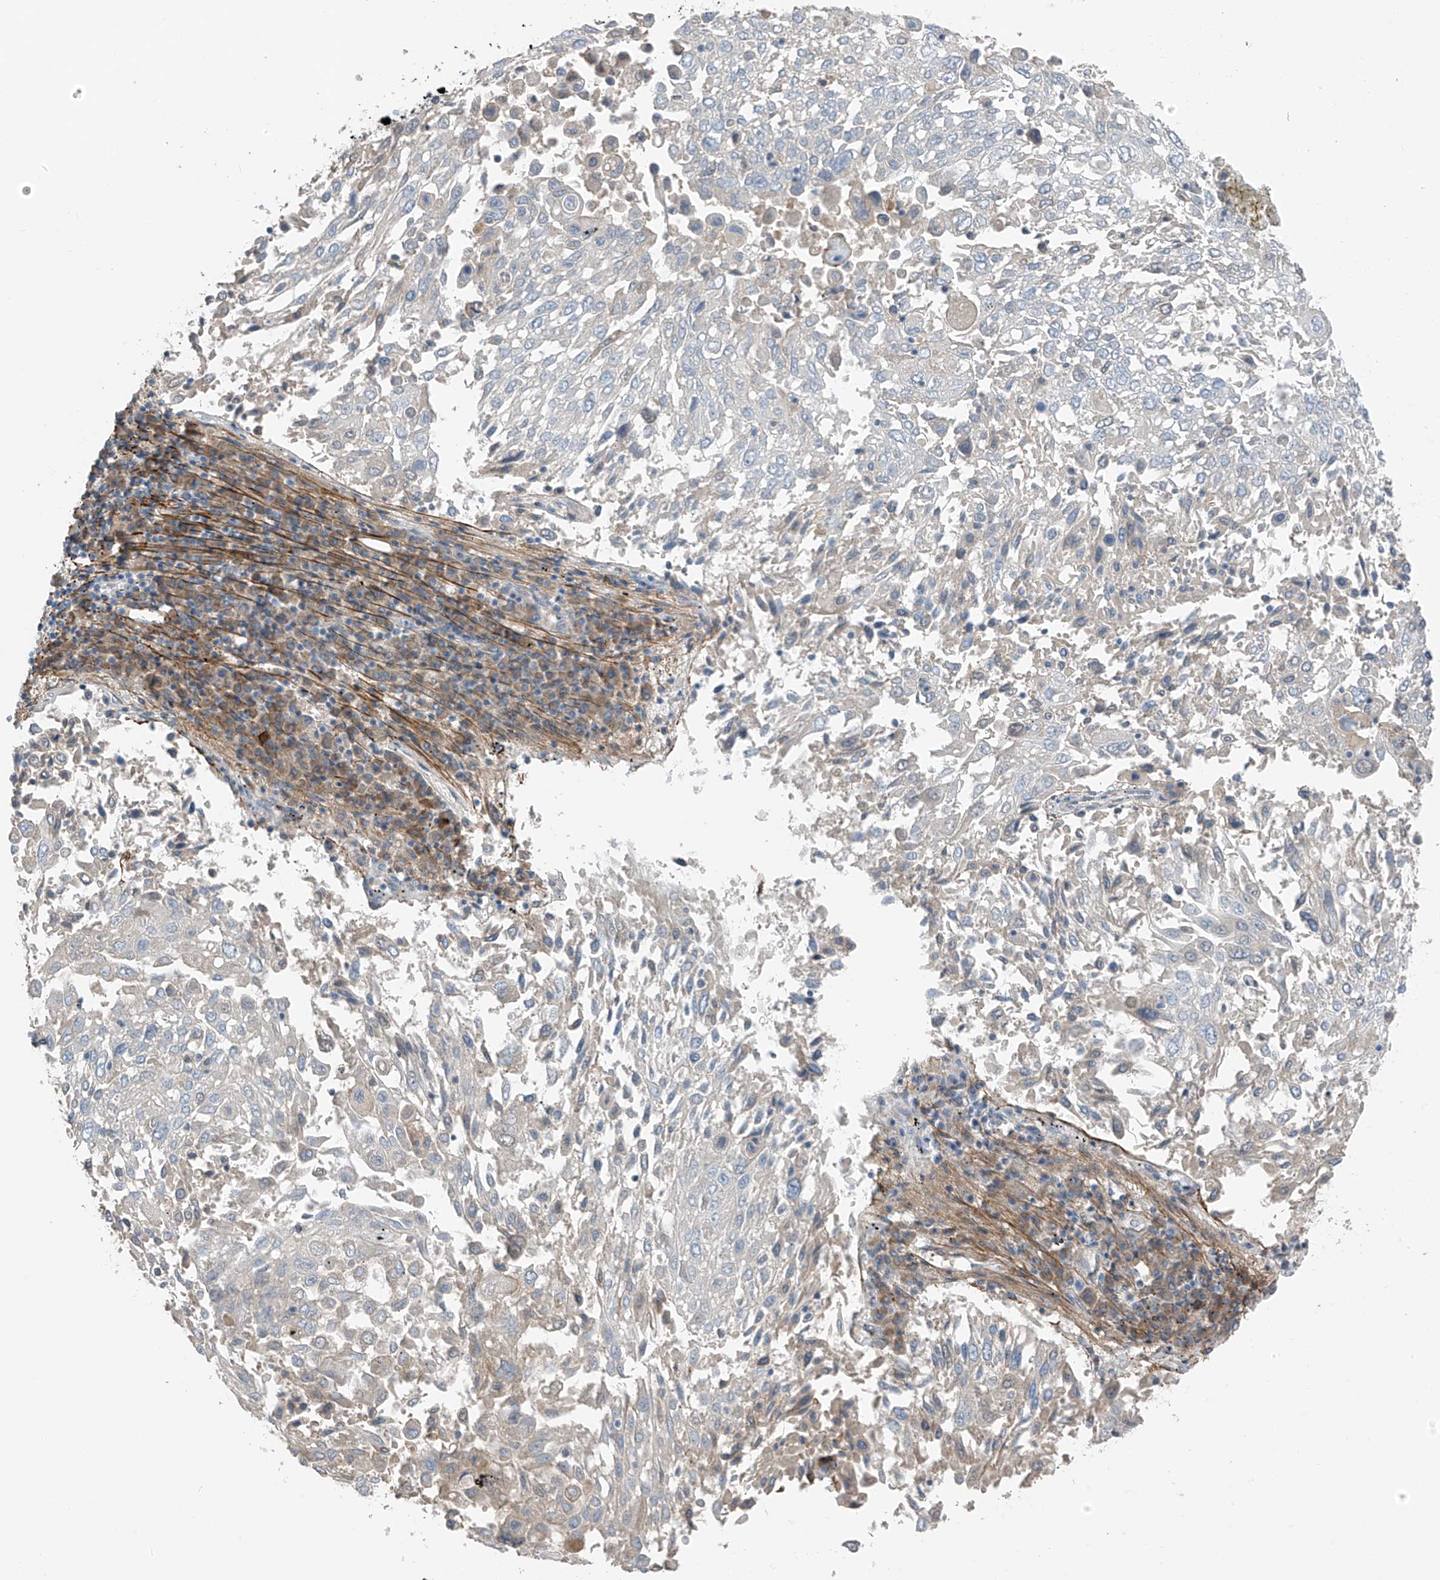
{"staining": {"intensity": "negative", "quantity": "none", "location": "none"}, "tissue": "lung cancer", "cell_type": "Tumor cells", "image_type": "cancer", "snomed": [{"axis": "morphology", "description": "Squamous cell carcinoma, NOS"}, {"axis": "topography", "description": "Lung"}], "caption": "IHC of lung cancer displays no expression in tumor cells. (Stains: DAB IHC with hematoxylin counter stain, Microscopy: brightfield microscopy at high magnification).", "gene": "GALNTL6", "patient": {"sex": "male", "age": 65}}